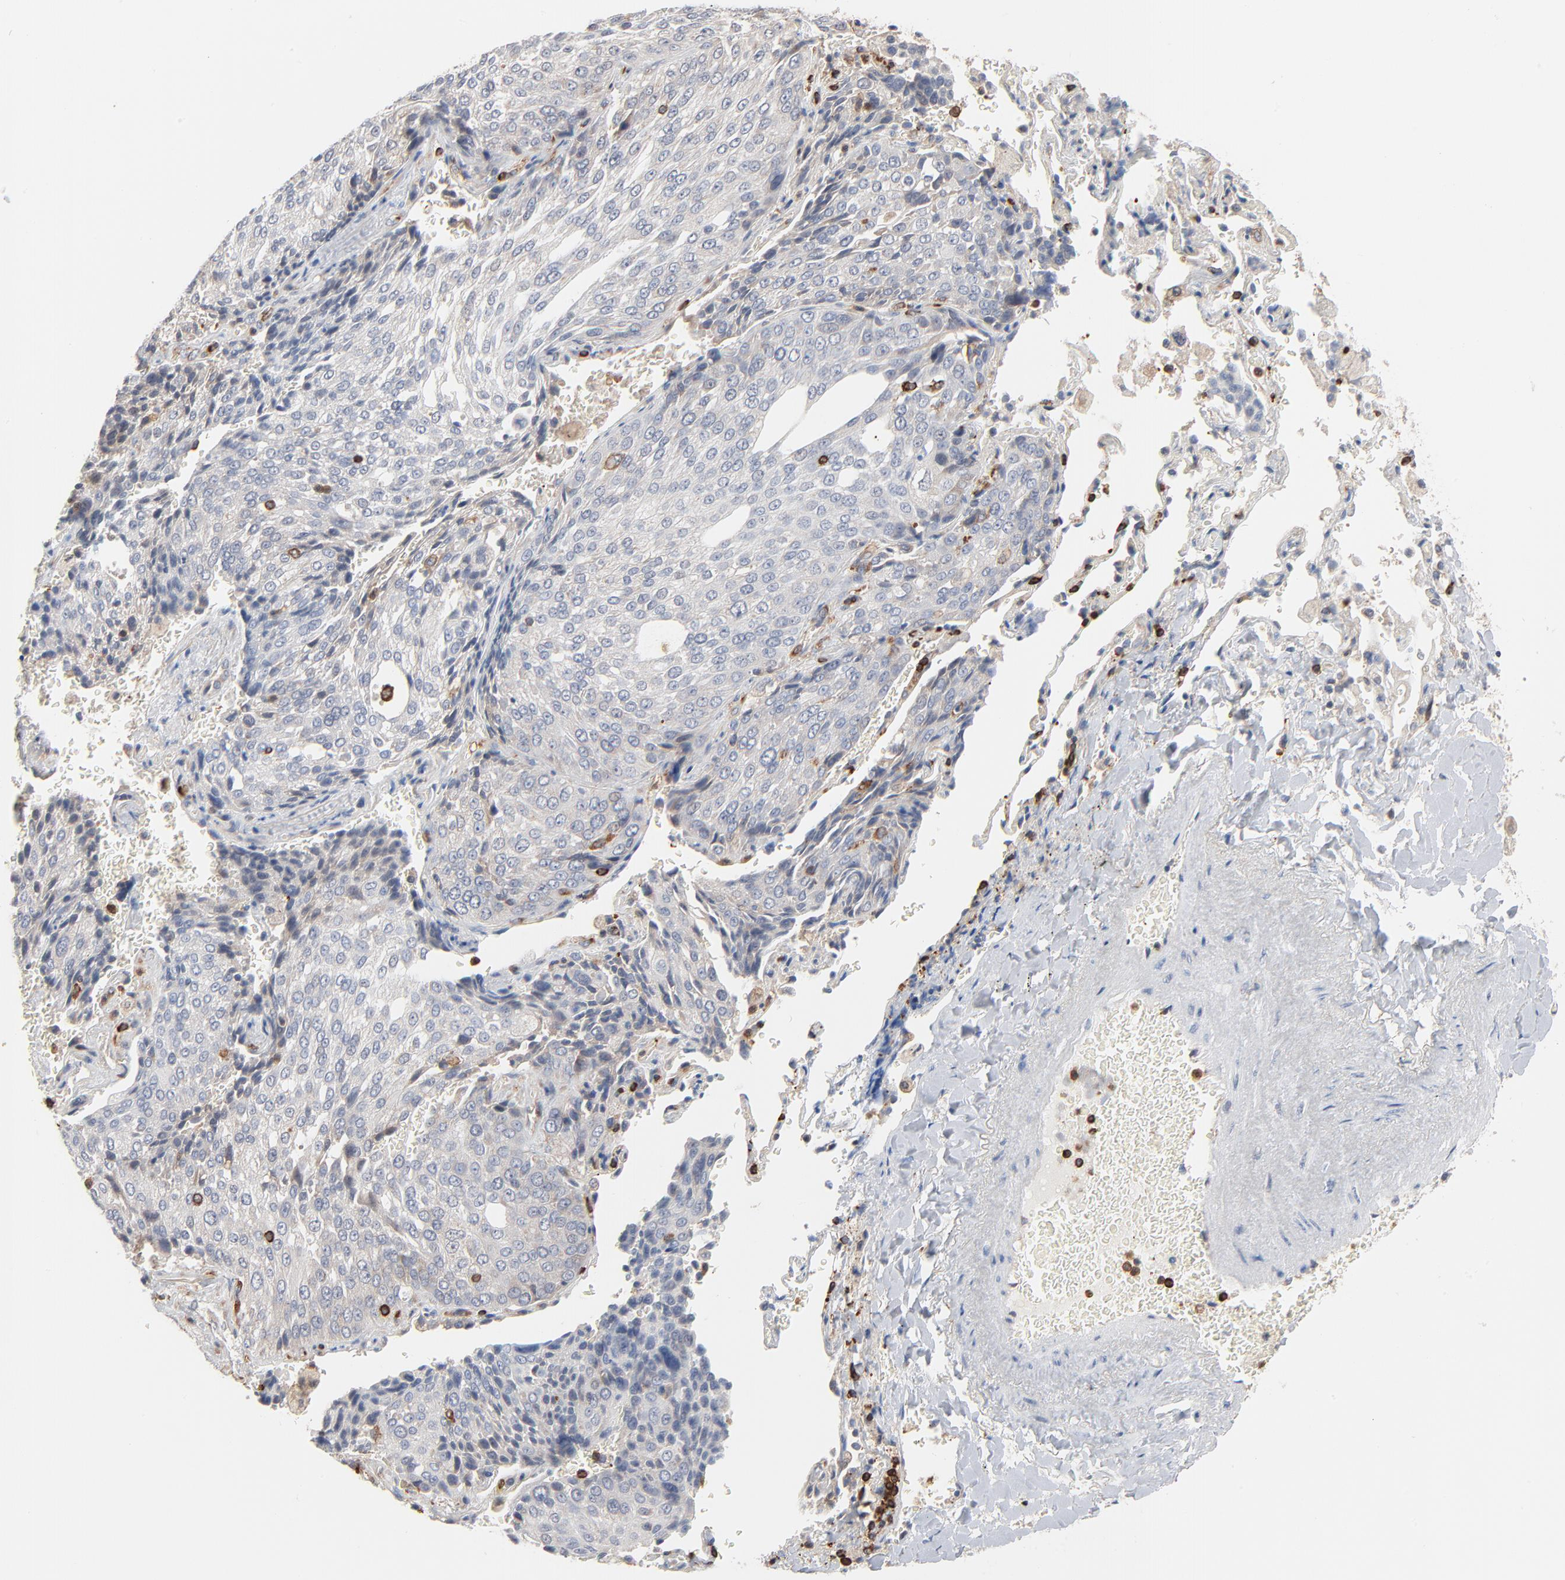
{"staining": {"intensity": "negative", "quantity": "none", "location": "none"}, "tissue": "lung cancer", "cell_type": "Tumor cells", "image_type": "cancer", "snomed": [{"axis": "morphology", "description": "Squamous cell carcinoma, NOS"}, {"axis": "topography", "description": "Lung"}], "caption": "An IHC micrograph of lung squamous cell carcinoma is shown. There is no staining in tumor cells of lung squamous cell carcinoma.", "gene": "SH3KBP1", "patient": {"sex": "male", "age": 54}}